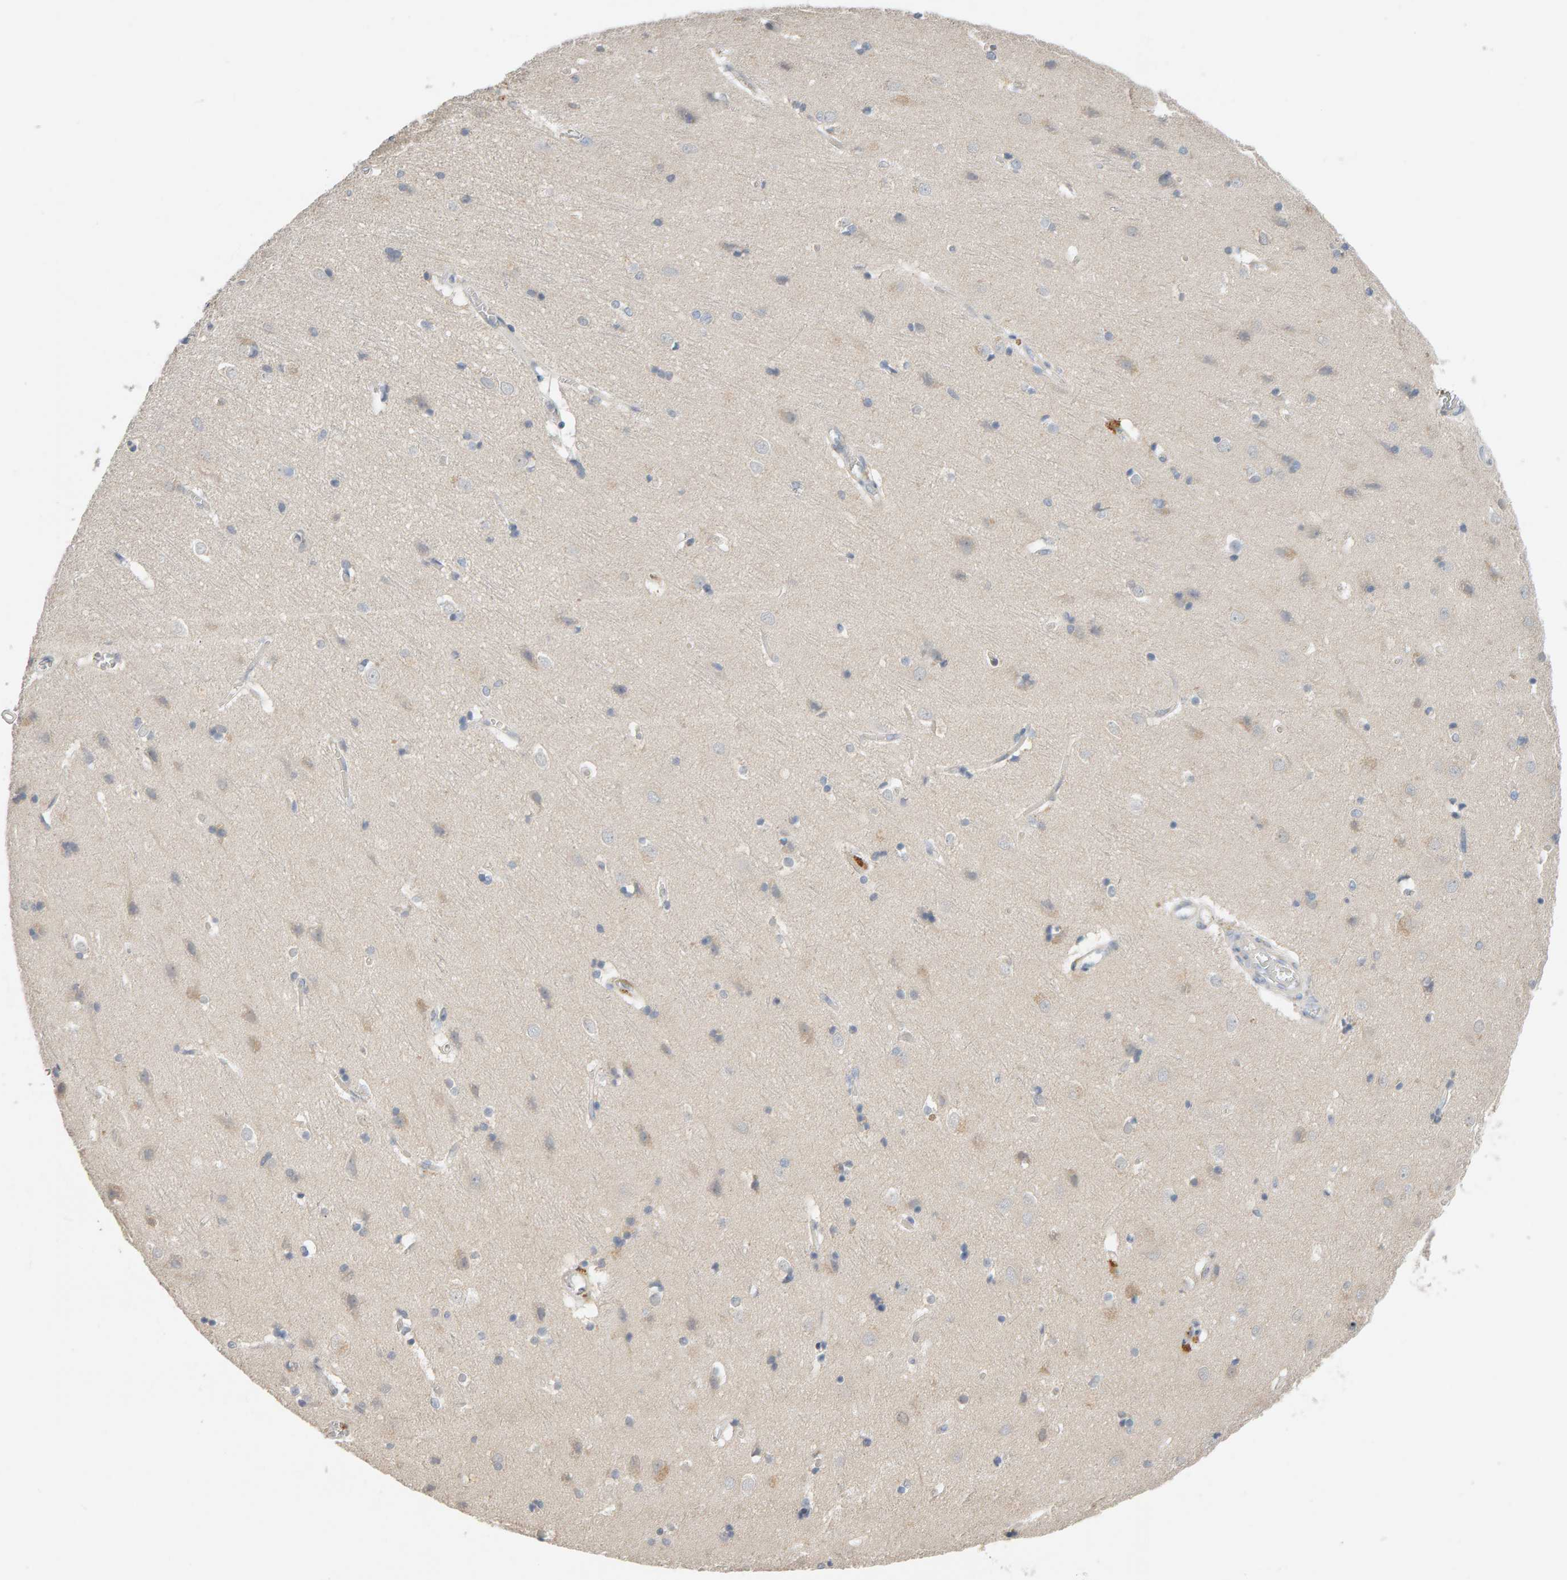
{"staining": {"intensity": "weak", "quantity": "25%-75%", "location": "cytoplasmic/membranous"}, "tissue": "cerebral cortex", "cell_type": "Endothelial cells", "image_type": "normal", "snomed": [{"axis": "morphology", "description": "Normal tissue, NOS"}, {"axis": "topography", "description": "Cerebral cortex"}], "caption": "Approximately 25%-75% of endothelial cells in normal cerebral cortex exhibit weak cytoplasmic/membranous protein staining as visualized by brown immunohistochemical staining.", "gene": "GFUS", "patient": {"sex": "male", "age": 54}}